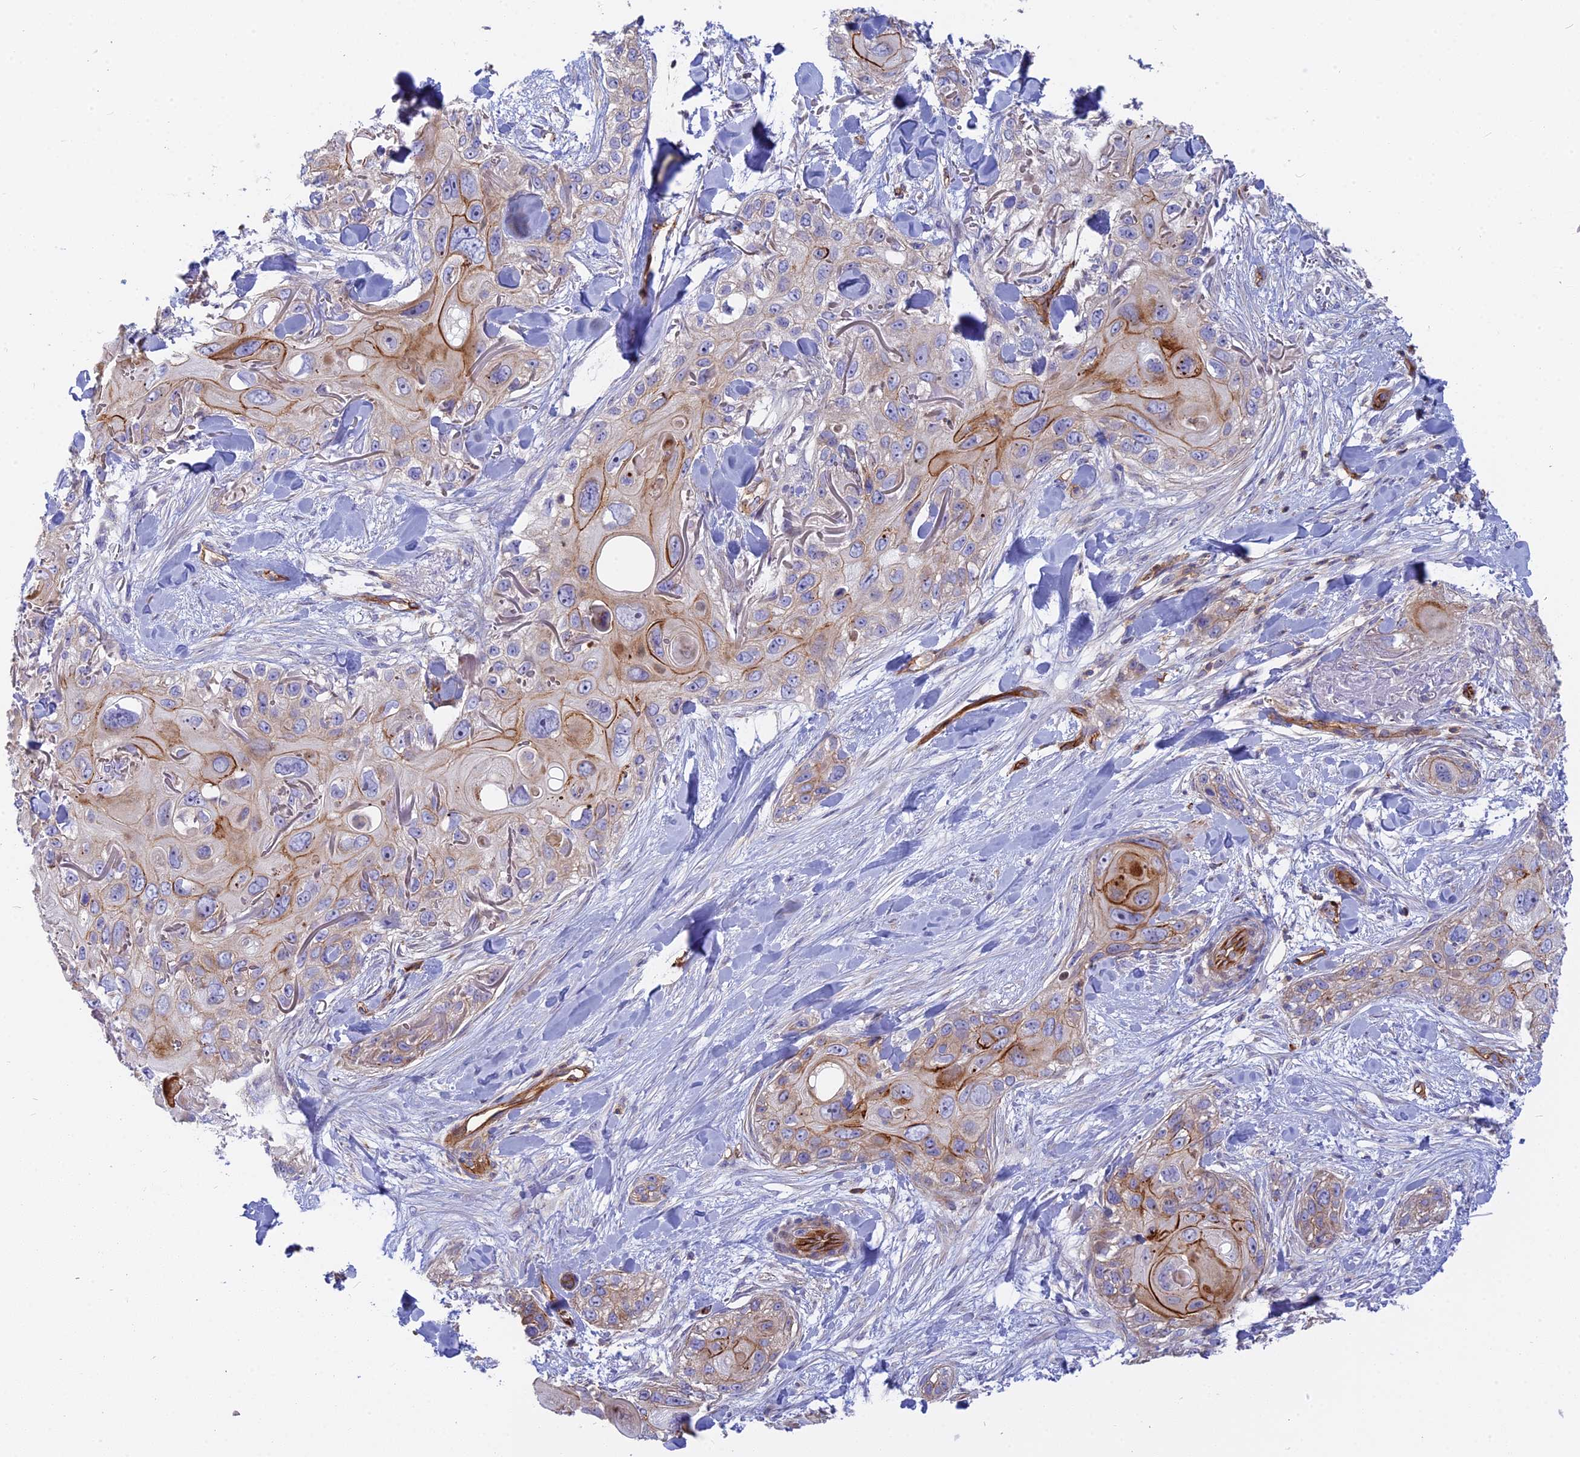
{"staining": {"intensity": "moderate", "quantity": ">75%", "location": "cytoplasmic/membranous"}, "tissue": "skin cancer", "cell_type": "Tumor cells", "image_type": "cancer", "snomed": [{"axis": "morphology", "description": "Normal tissue, NOS"}, {"axis": "morphology", "description": "Squamous cell carcinoma, NOS"}, {"axis": "topography", "description": "Skin"}], "caption": "Immunohistochemistry (IHC) staining of skin cancer (squamous cell carcinoma), which demonstrates medium levels of moderate cytoplasmic/membranous positivity in approximately >75% of tumor cells indicating moderate cytoplasmic/membranous protein staining. The staining was performed using DAB (brown) for protein detection and nuclei were counterstained in hematoxylin (blue).", "gene": "CNBD2", "patient": {"sex": "male", "age": 72}}